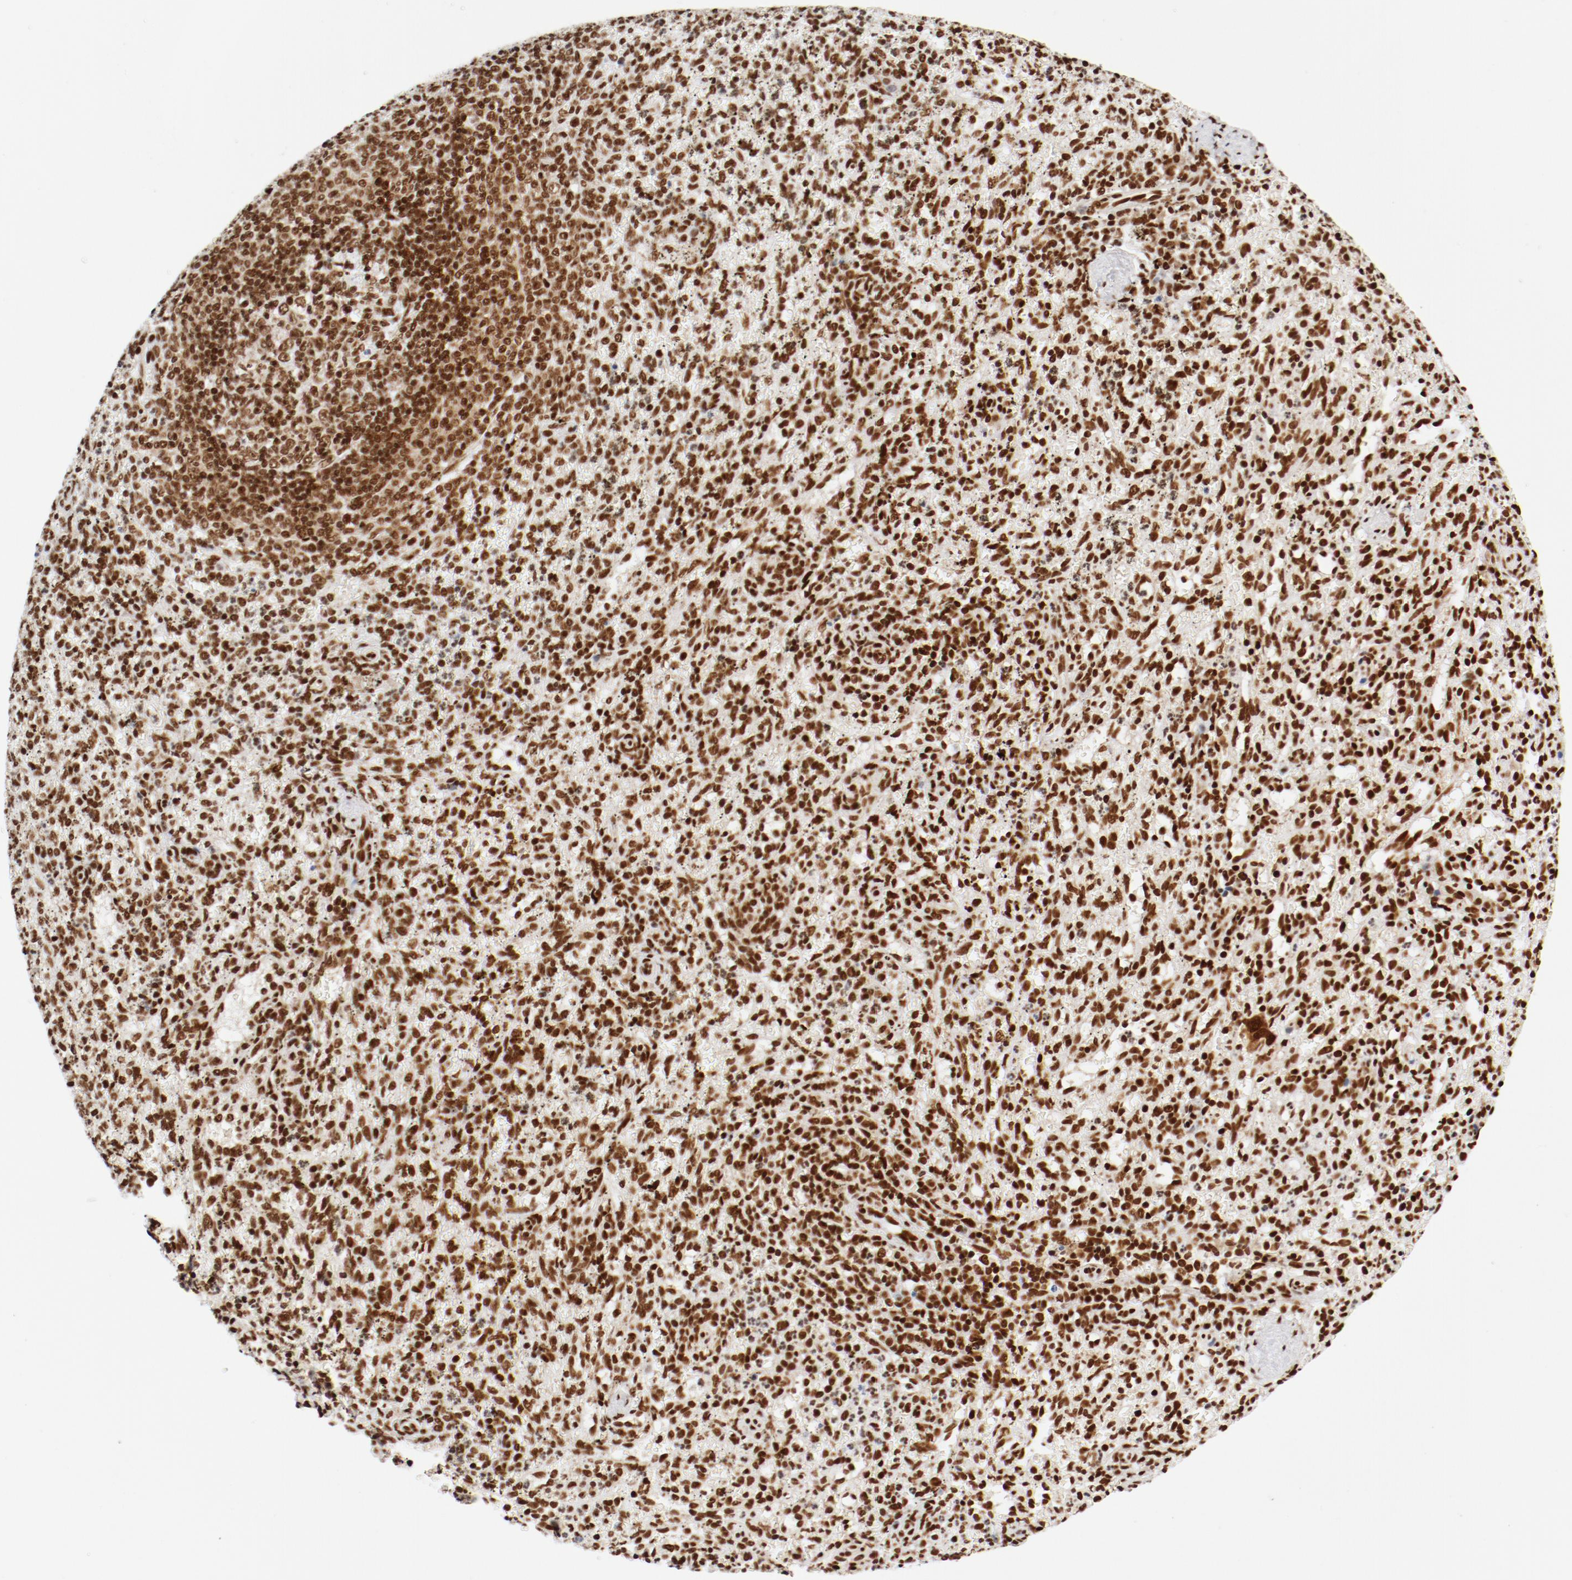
{"staining": {"intensity": "strong", "quantity": "25%-75%", "location": "nuclear"}, "tissue": "spleen", "cell_type": "Cells in red pulp", "image_type": "normal", "snomed": [{"axis": "morphology", "description": "Normal tissue, NOS"}, {"axis": "topography", "description": "Spleen"}], "caption": "Immunohistochemistry of unremarkable spleen displays high levels of strong nuclear positivity in about 25%-75% of cells in red pulp.", "gene": "CTBP1", "patient": {"sex": "female", "age": 10}}